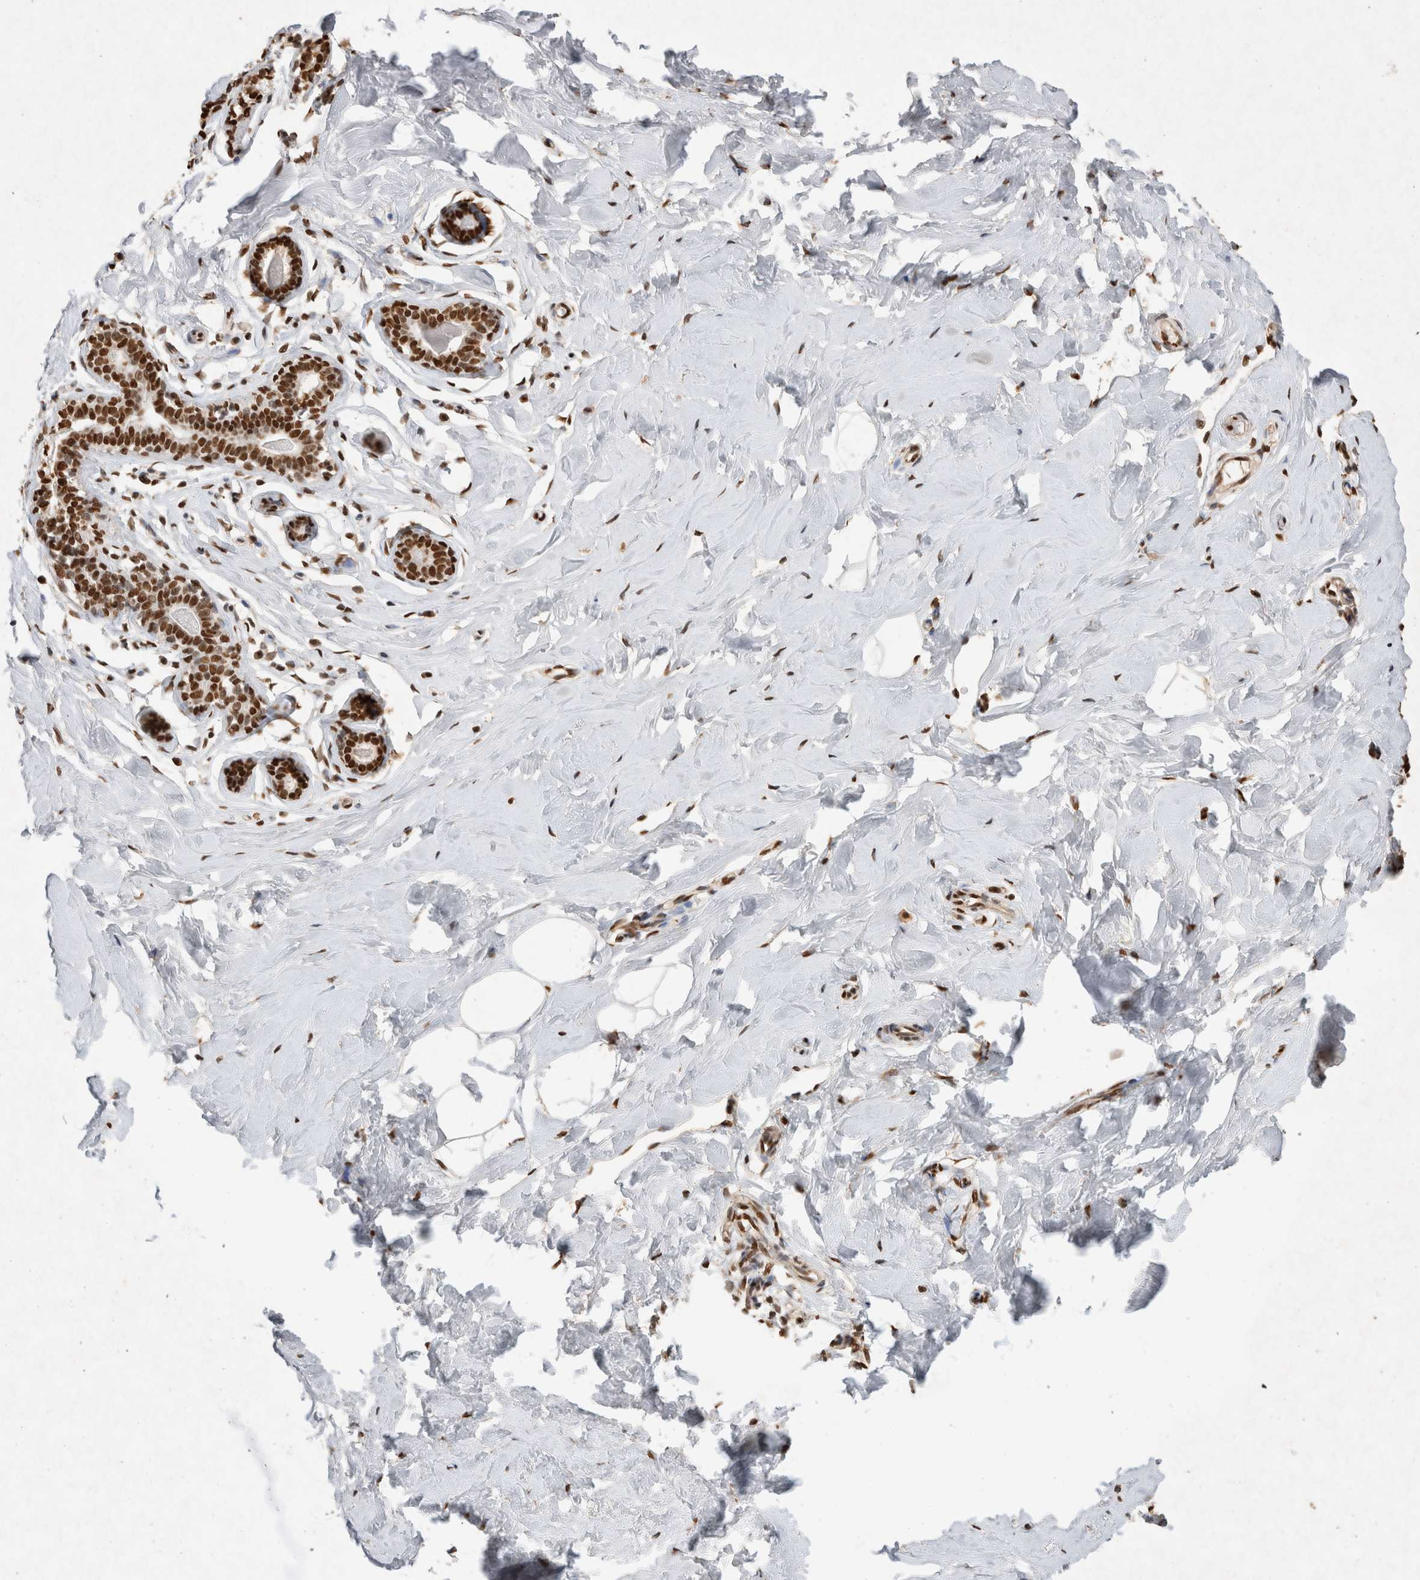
{"staining": {"intensity": "moderate", "quantity": ">75%", "location": "nuclear"}, "tissue": "breast", "cell_type": "Adipocytes", "image_type": "normal", "snomed": [{"axis": "morphology", "description": "Normal tissue, NOS"}, {"axis": "topography", "description": "Breast"}], "caption": "Immunohistochemical staining of benign human breast displays medium levels of moderate nuclear staining in approximately >75% of adipocytes. (DAB IHC, brown staining for protein, blue staining for nuclei).", "gene": "HDGF", "patient": {"sex": "female", "age": 23}}